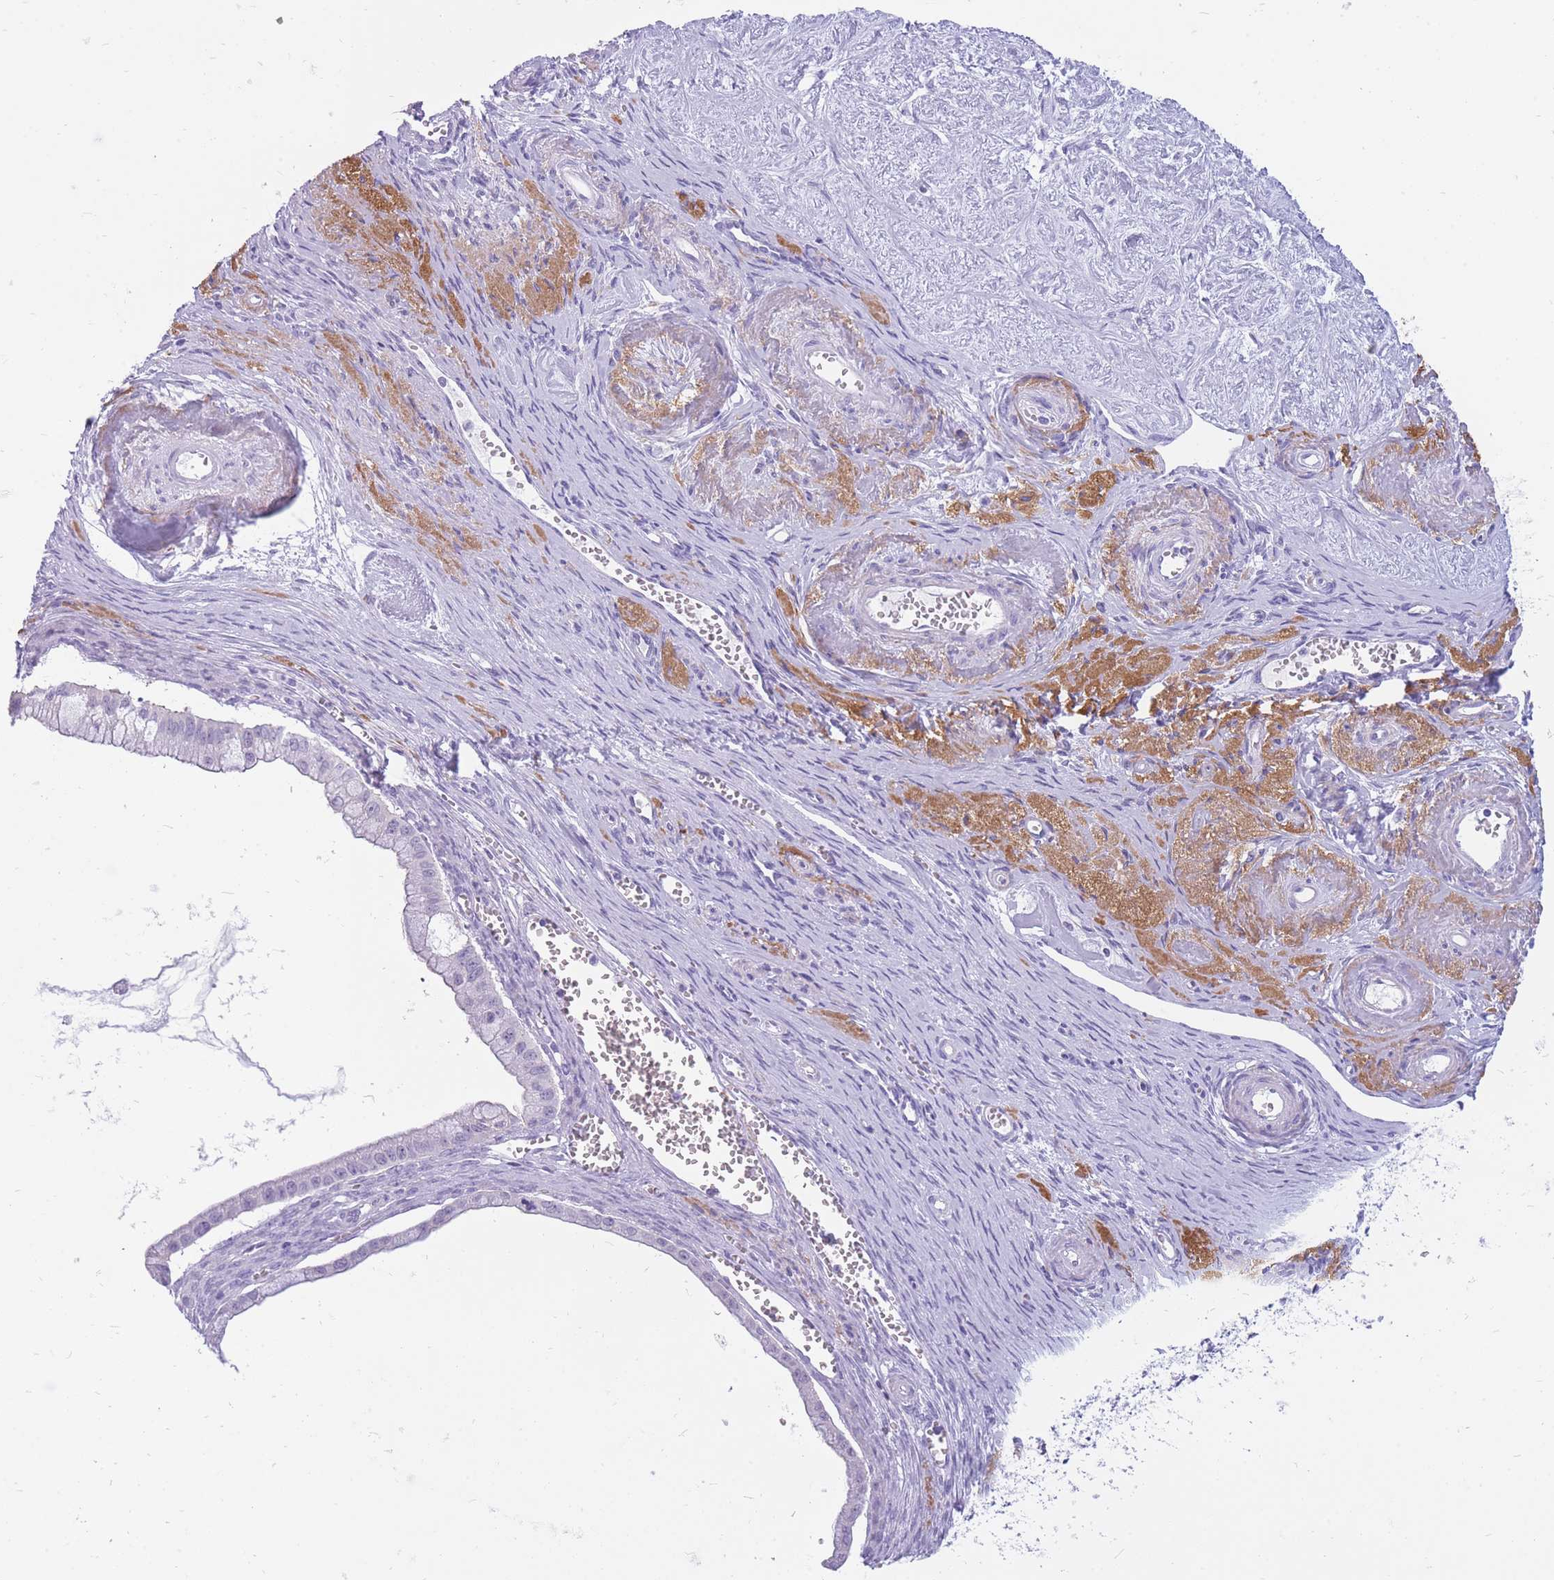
{"staining": {"intensity": "negative", "quantity": "none", "location": "none"}, "tissue": "ovarian cancer", "cell_type": "Tumor cells", "image_type": "cancer", "snomed": [{"axis": "morphology", "description": "Cystadenocarcinoma, mucinous, NOS"}, {"axis": "topography", "description": "Ovary"}], "caption": "This is a image of immunohistochemistry staining of ovarian mucinous cystadenocarcinoma, which shows no positivity in tumor cells.", "gene": "CYP21A2", "patient": {"sex": "female", "age": 59}}